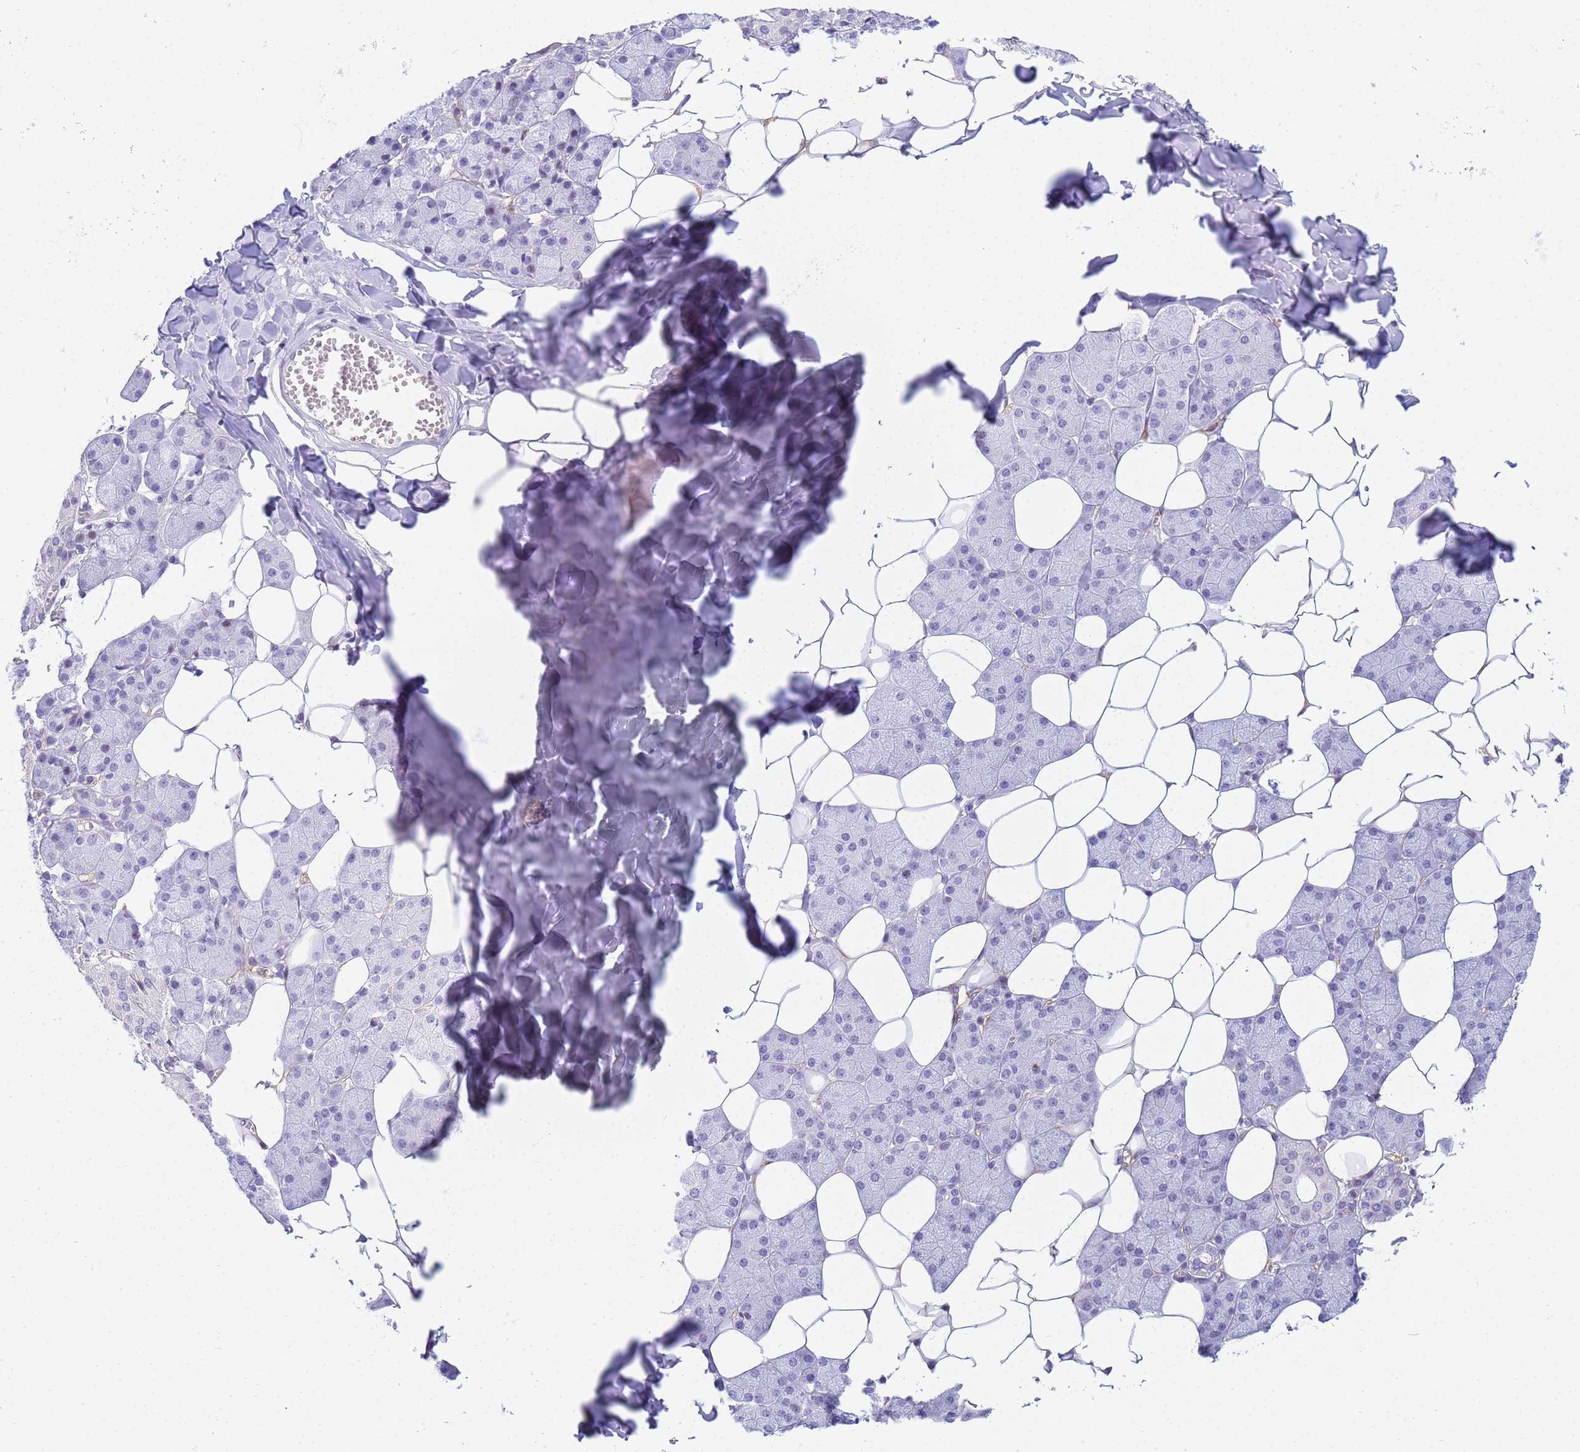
{"staining": {"intensity": "negative", "quantity": "none", "location": "none"}, "tissue": "salivary gland", "cell_type": "Glandular cells", "image_type": "normal", "snomed": [{"axis": "morphology", "description": "Normal tissue, NOS"}, {"axis": "topography", "description": "Salivary gland"}], "caption": "High power microscopy image of an IHC micrograph of benign salivary gland, revealing no significant expression in glandular cells. (DAB (3,3'-diaminobenzidine) immunohistochemistry visualized using brightfield microscopy, high magnification).", "gene": "SNX20", "patient": {"sex": "female", "age": 33}}